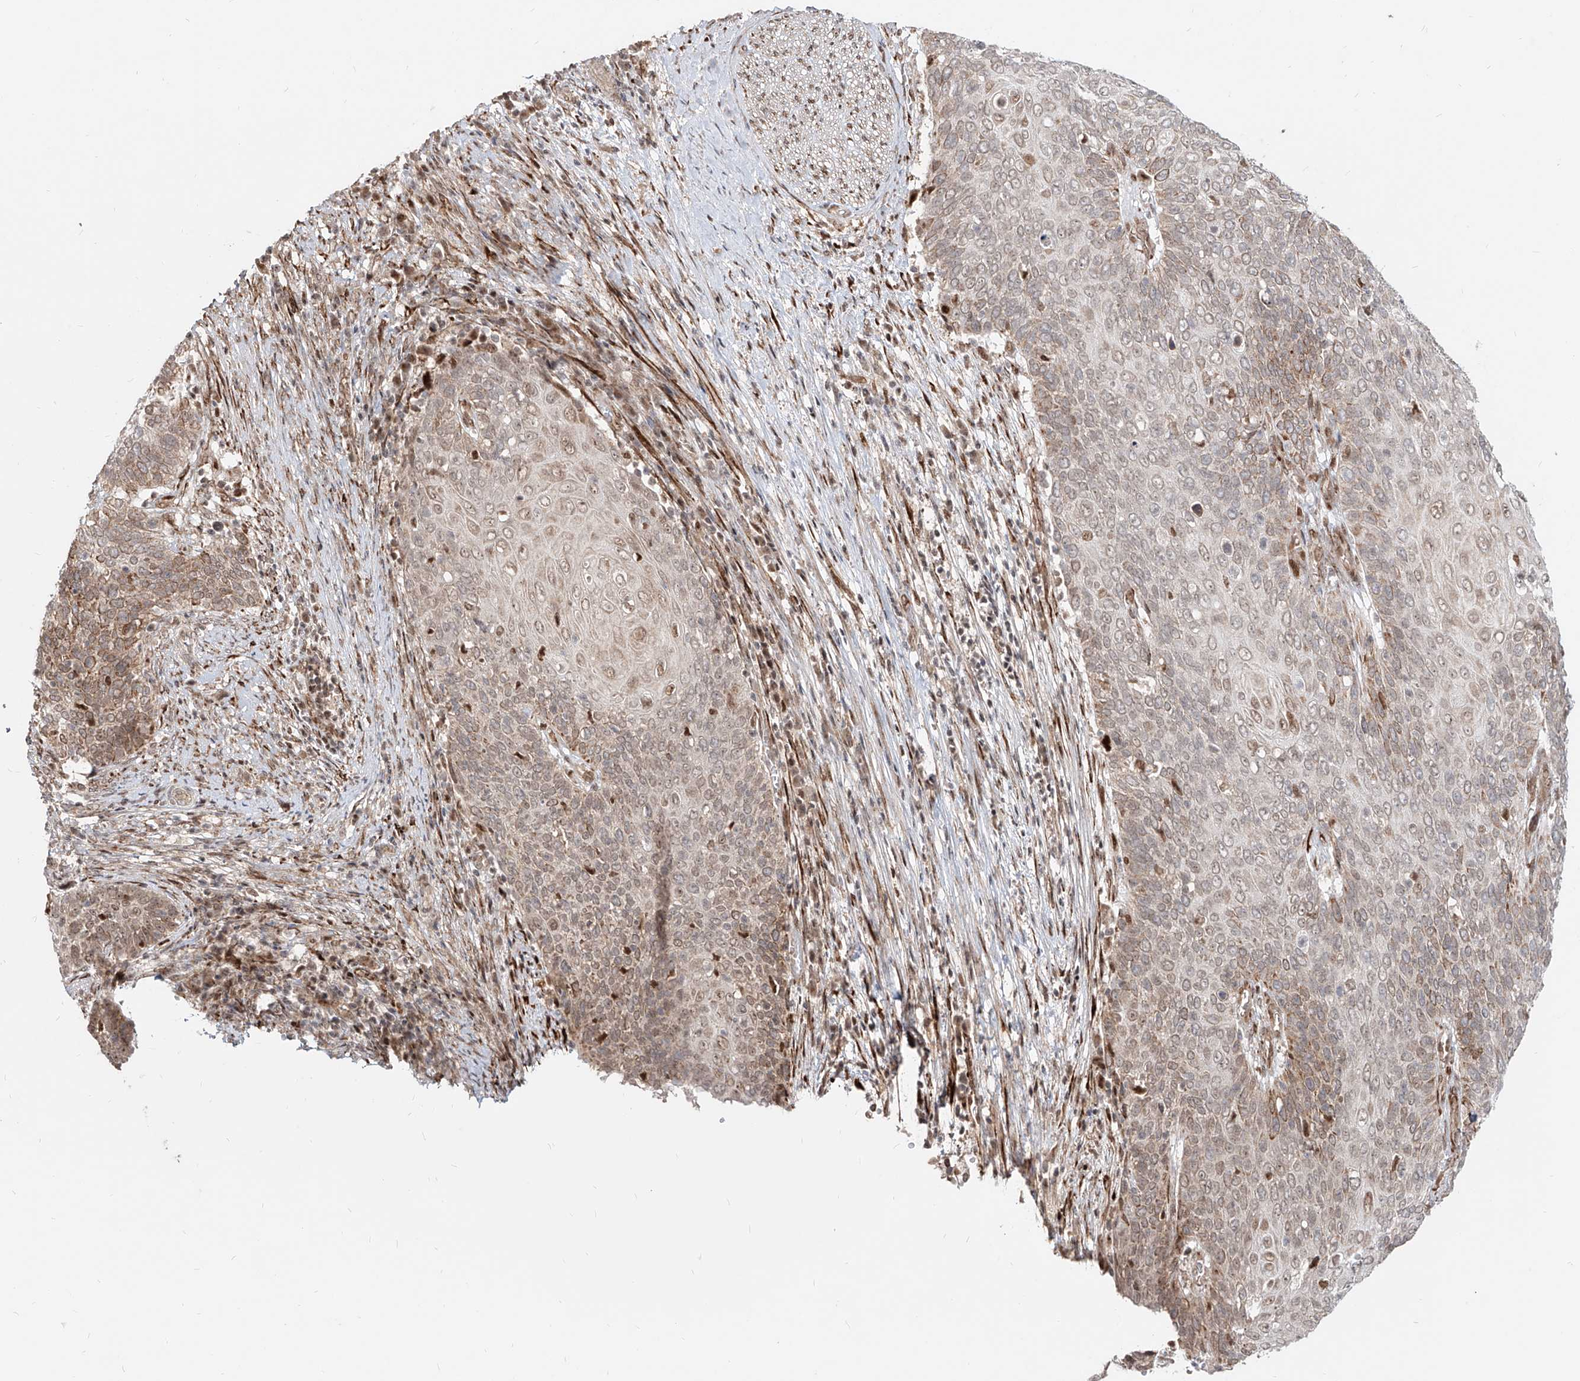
{"staining": {"intensity": "weak", "quantity": ">75%", "location": "cytoplasmic/membranous,nuclear"}, "tissue": "cervical cancer", "cell_type": "Tumor cells", "image_type": "cancer", "snomed": [{"axis": "morphology", "description": "Squamous cell carcinoma, NOS"}, {"axis": "topography", "description": "Cervix"}], "caption": "A photomicrograph of cervical cancer (squamous cell carcinoma) stained for a protein reveals weak cytoplasmic/membranous and nuclear brown staining in tumor cells. The staining was performed using DAB, with brown indicating positive protein expression. Nuclei are stained blue with hematoxylin.", "gene": "ZNF710", "patient": {"sex": "female", "age": 39}}